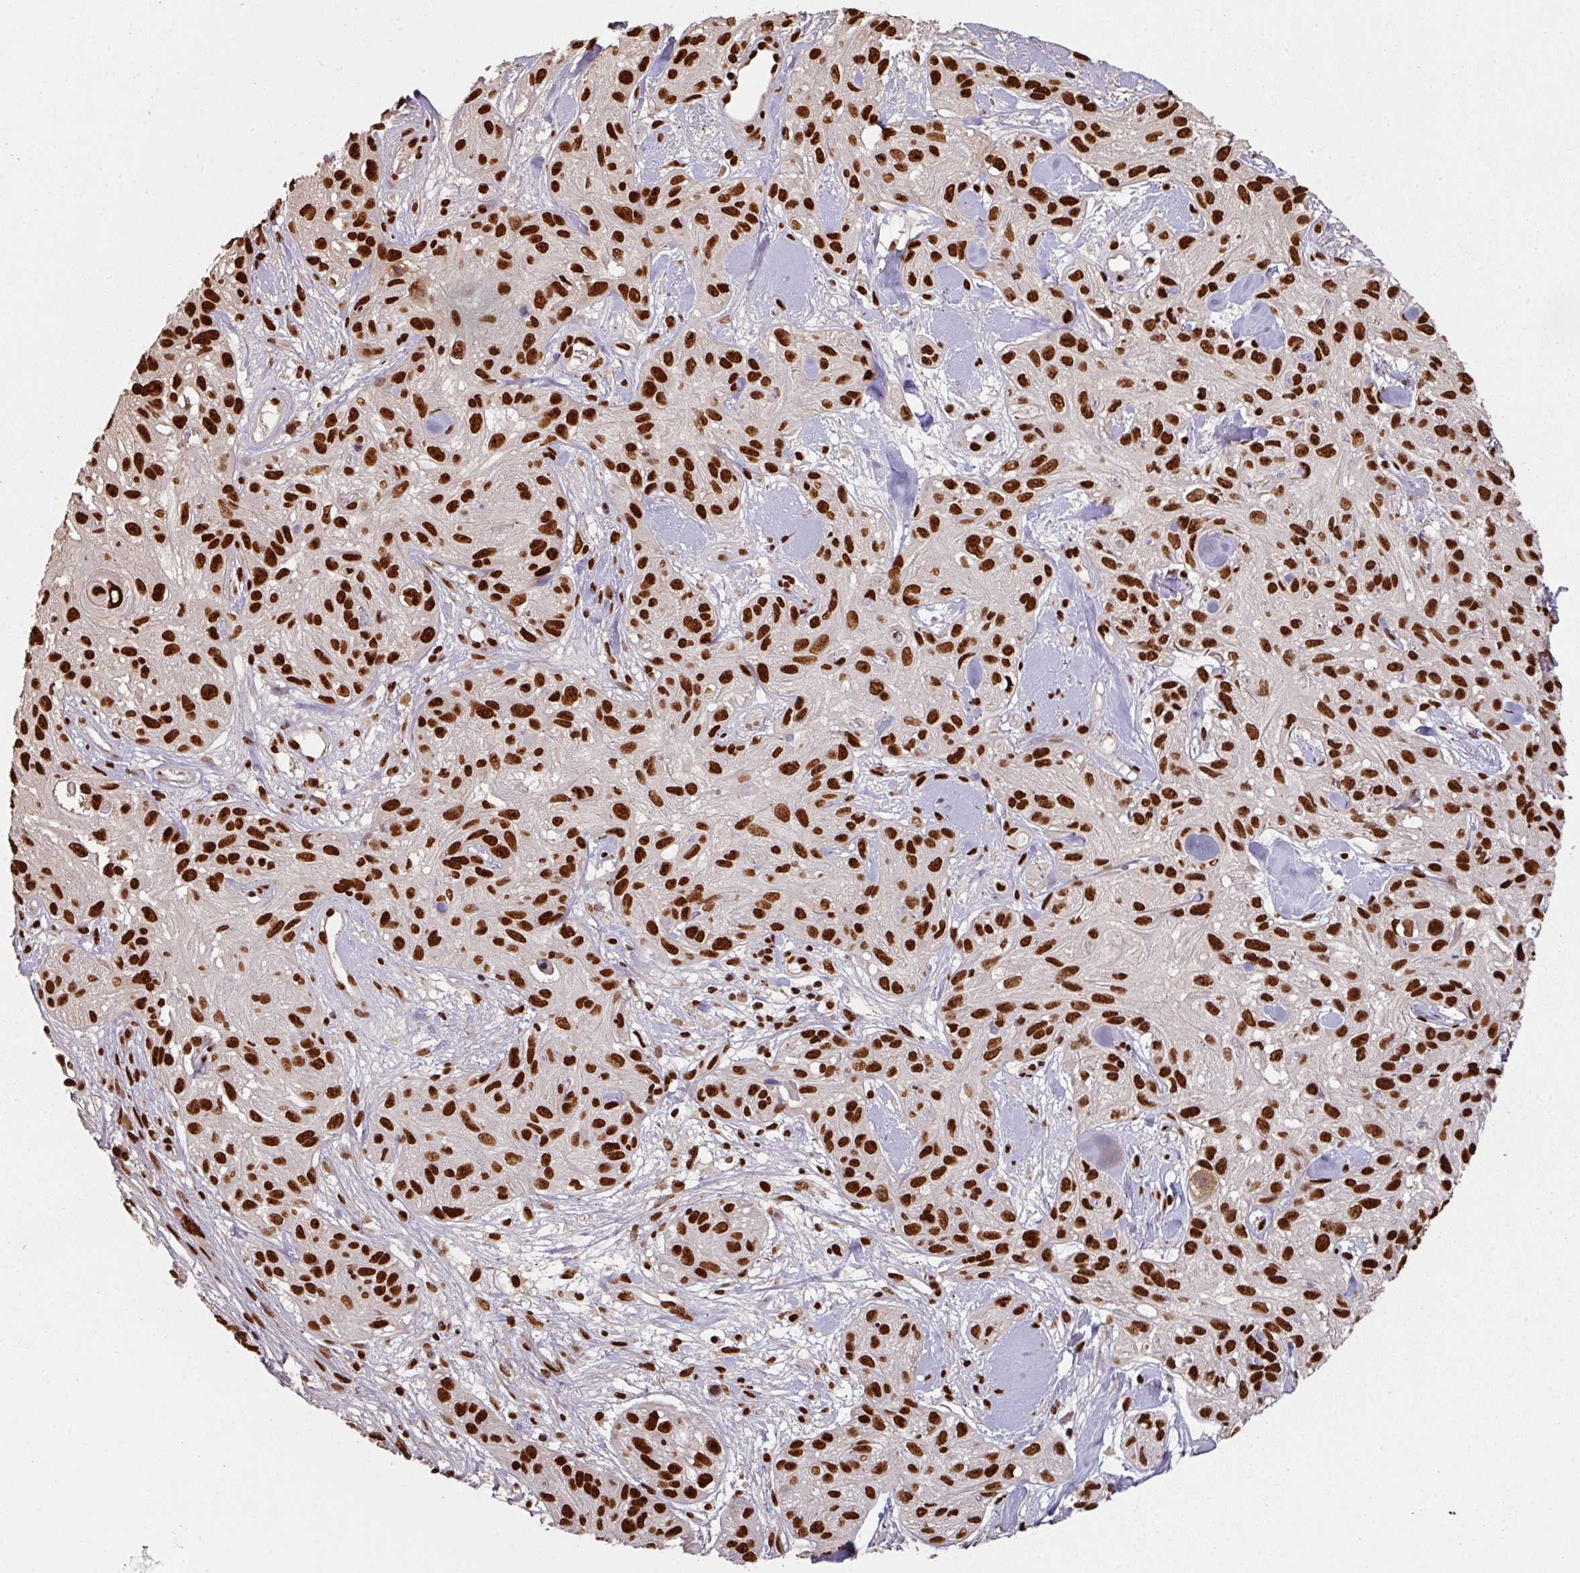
{"staining": {"intensity": "strong", "quantity": ">75%", "location": "nuclear"}, "tissue": "skin cancer", "cell_type": "Tumor cells", "image_type": "cancer", "snomed": [{"axis": "morphology", "description": "Squamous cell carcinoma, NOS"}, {"axis": "topography", "description": "Skin"}], "caption": "Skin cancer (squamous cell carcinoma) was stained to show a protein in brown. There is high levels of strong nuclear expression in approximately >75% of tumor cells.", "gene": "SIK3", "patient": {"sex": "male", "age": 82}}